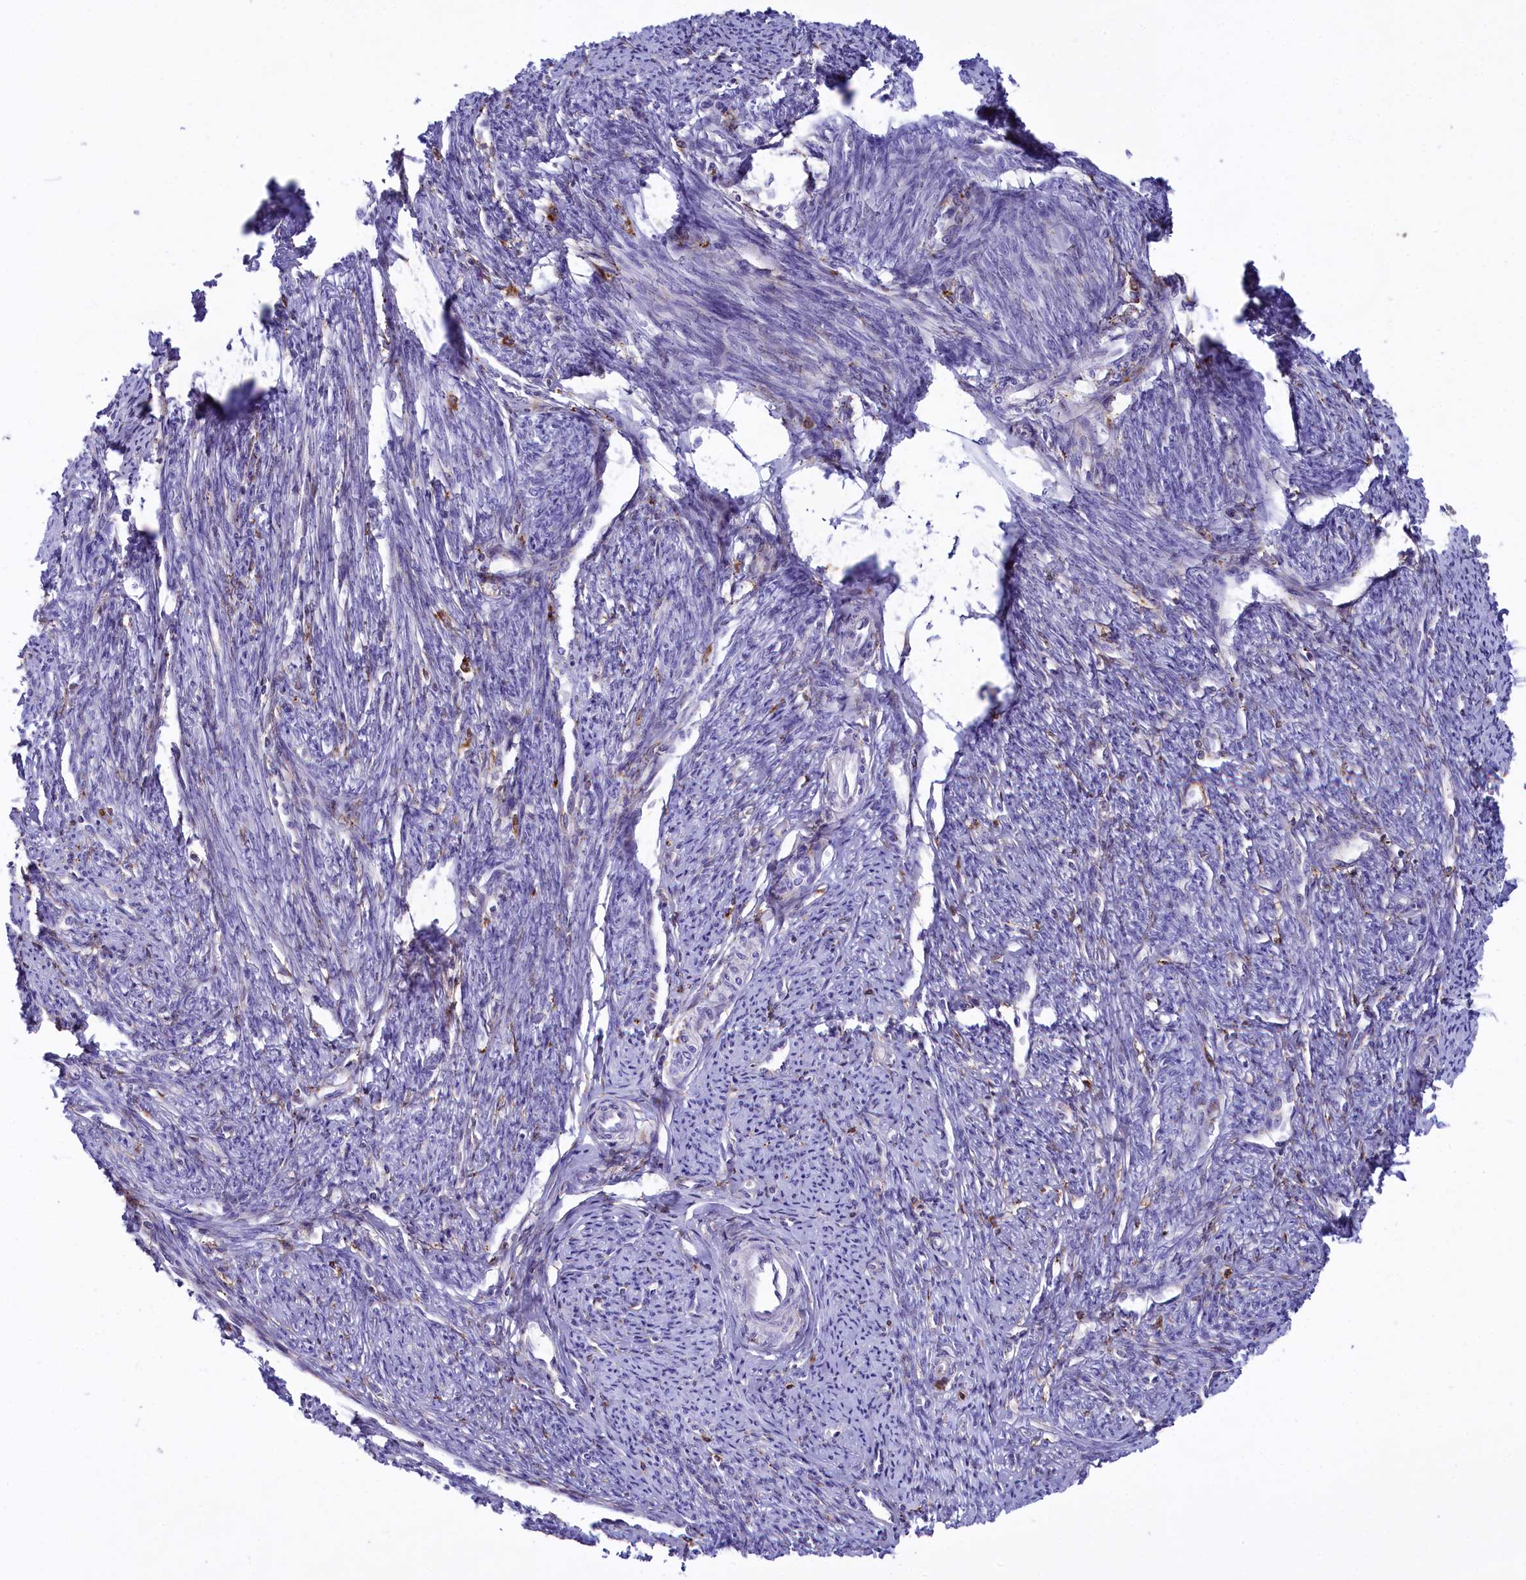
{"staining": {"intensity": "weak", "quantity": "<25%", "location": "cytoplasmic/membranous"}, "tissue": "smooth muscle", "cell_type": "Smooth muscle cells", "image_type": "normal", "snomed": [{"axis": "morphology", "description": "Normal tissue, NOS"}, {"axis": "topography", "description": "Smooth muscle"}, {"axis": "topography", "description": "Uterus"}], "caption": "Immunohistochemical staining of benign human smooth muscle shows no significant expression in smooth muscle cells. Nuclei are stained in blue.", "gene": "MAN2B1", "patient": {"sex": "female", "age": 59}}